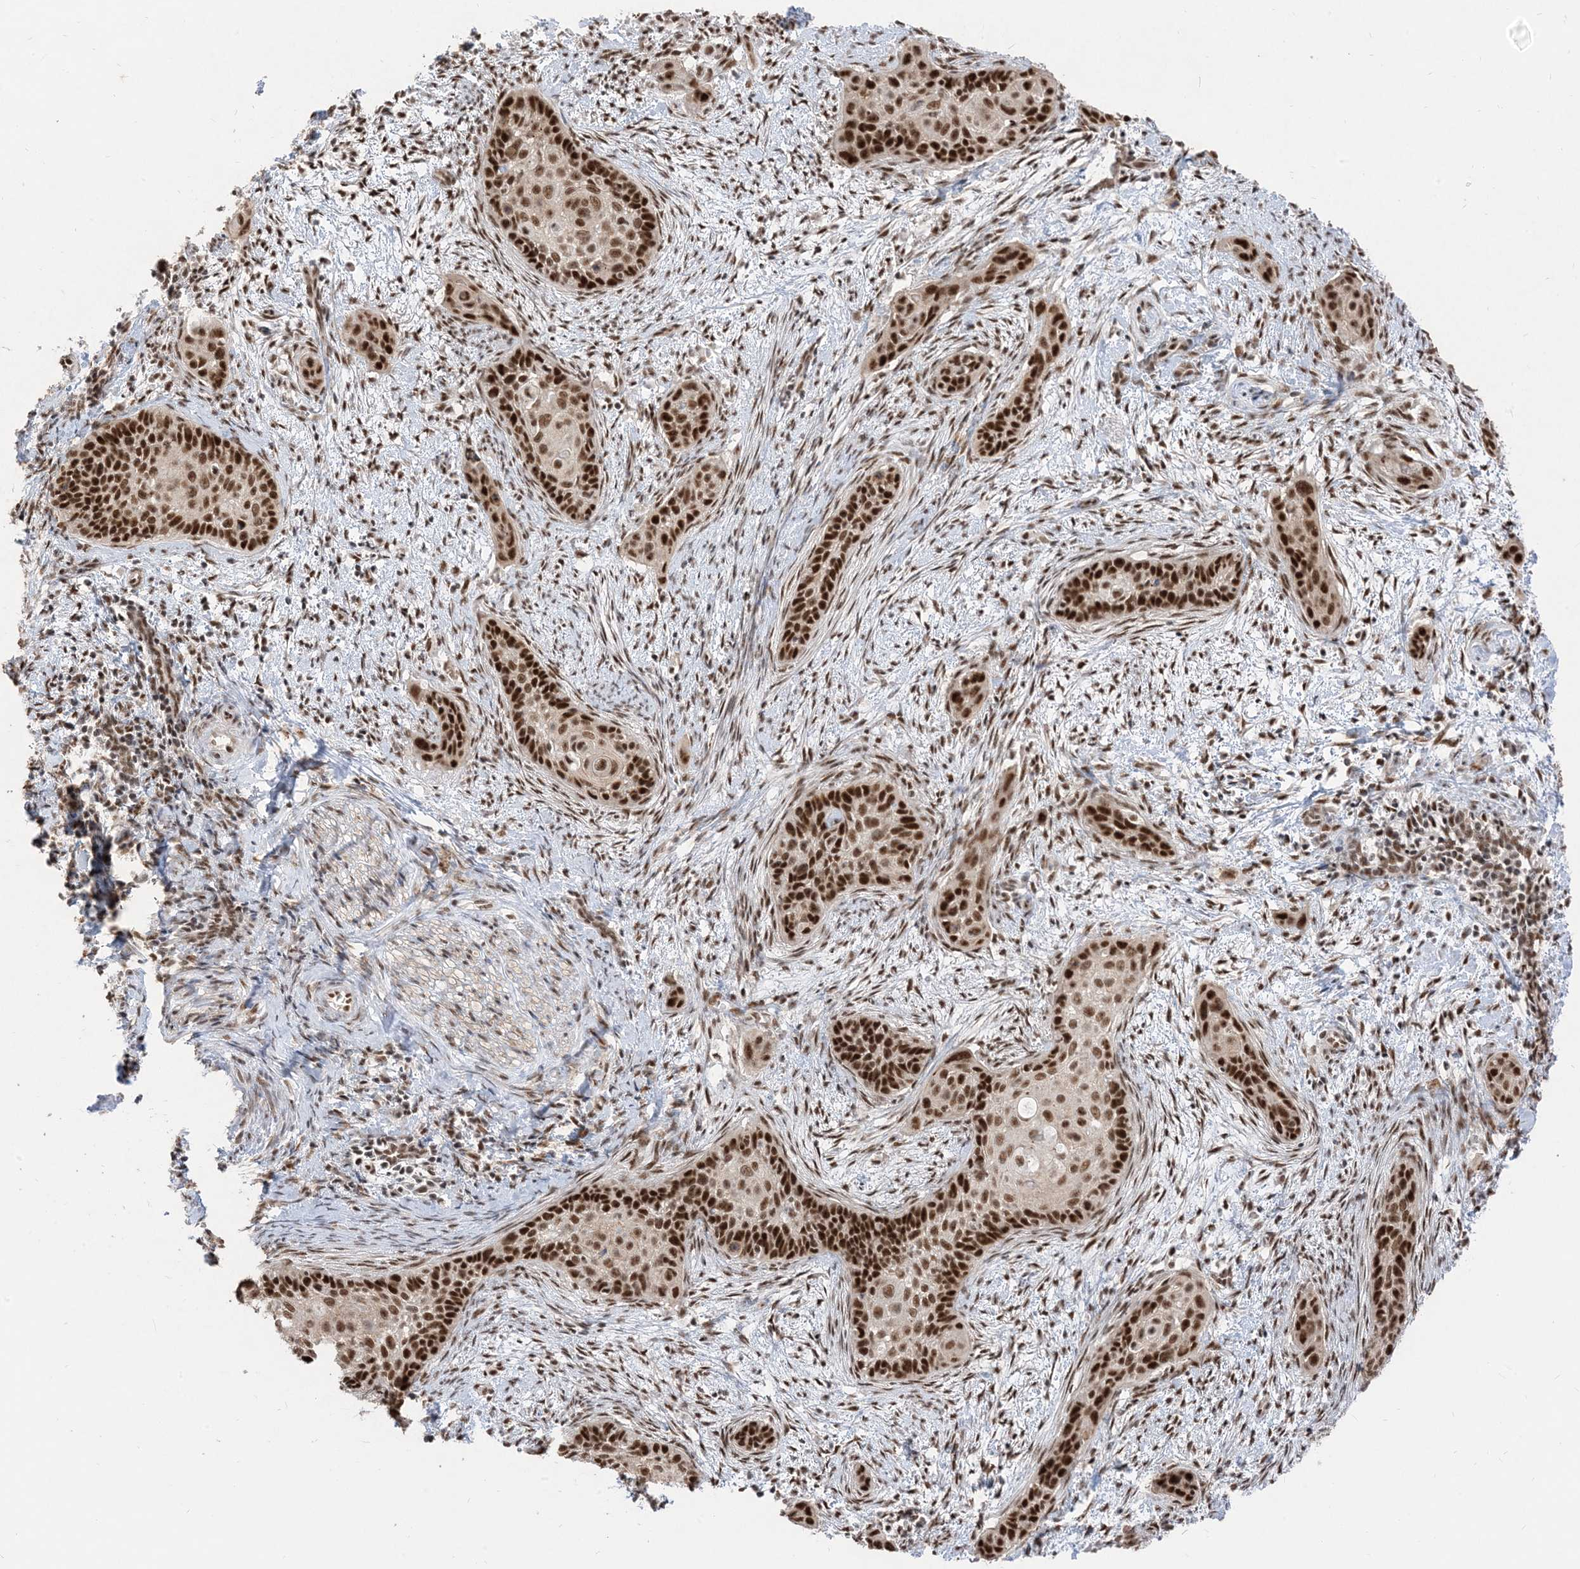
{"staining": {"intensity": "strong", "quantity": ">75%", "location": "nuclear"}, "tissue": "cervical cancer", "cell_type": "Tumor cells", "image_type": "cancer", "snomed": [{"axis": "morphology", "description": "Squamous cell carcinoma, NOS"}, {"axis": "topography", "description": "Cervix"}], "caption": "Immunohistochemistry image of neoplastic tissue: human squamous cell carcinoma (cervical) stained using IHC demonstrates high levels of strong protein expression localized specifically in the nuclear of tumor cells, appearing as a nuclear brown color.", "gene": "ARGLU1", "patient": {"sex": "female", "age": 33}}